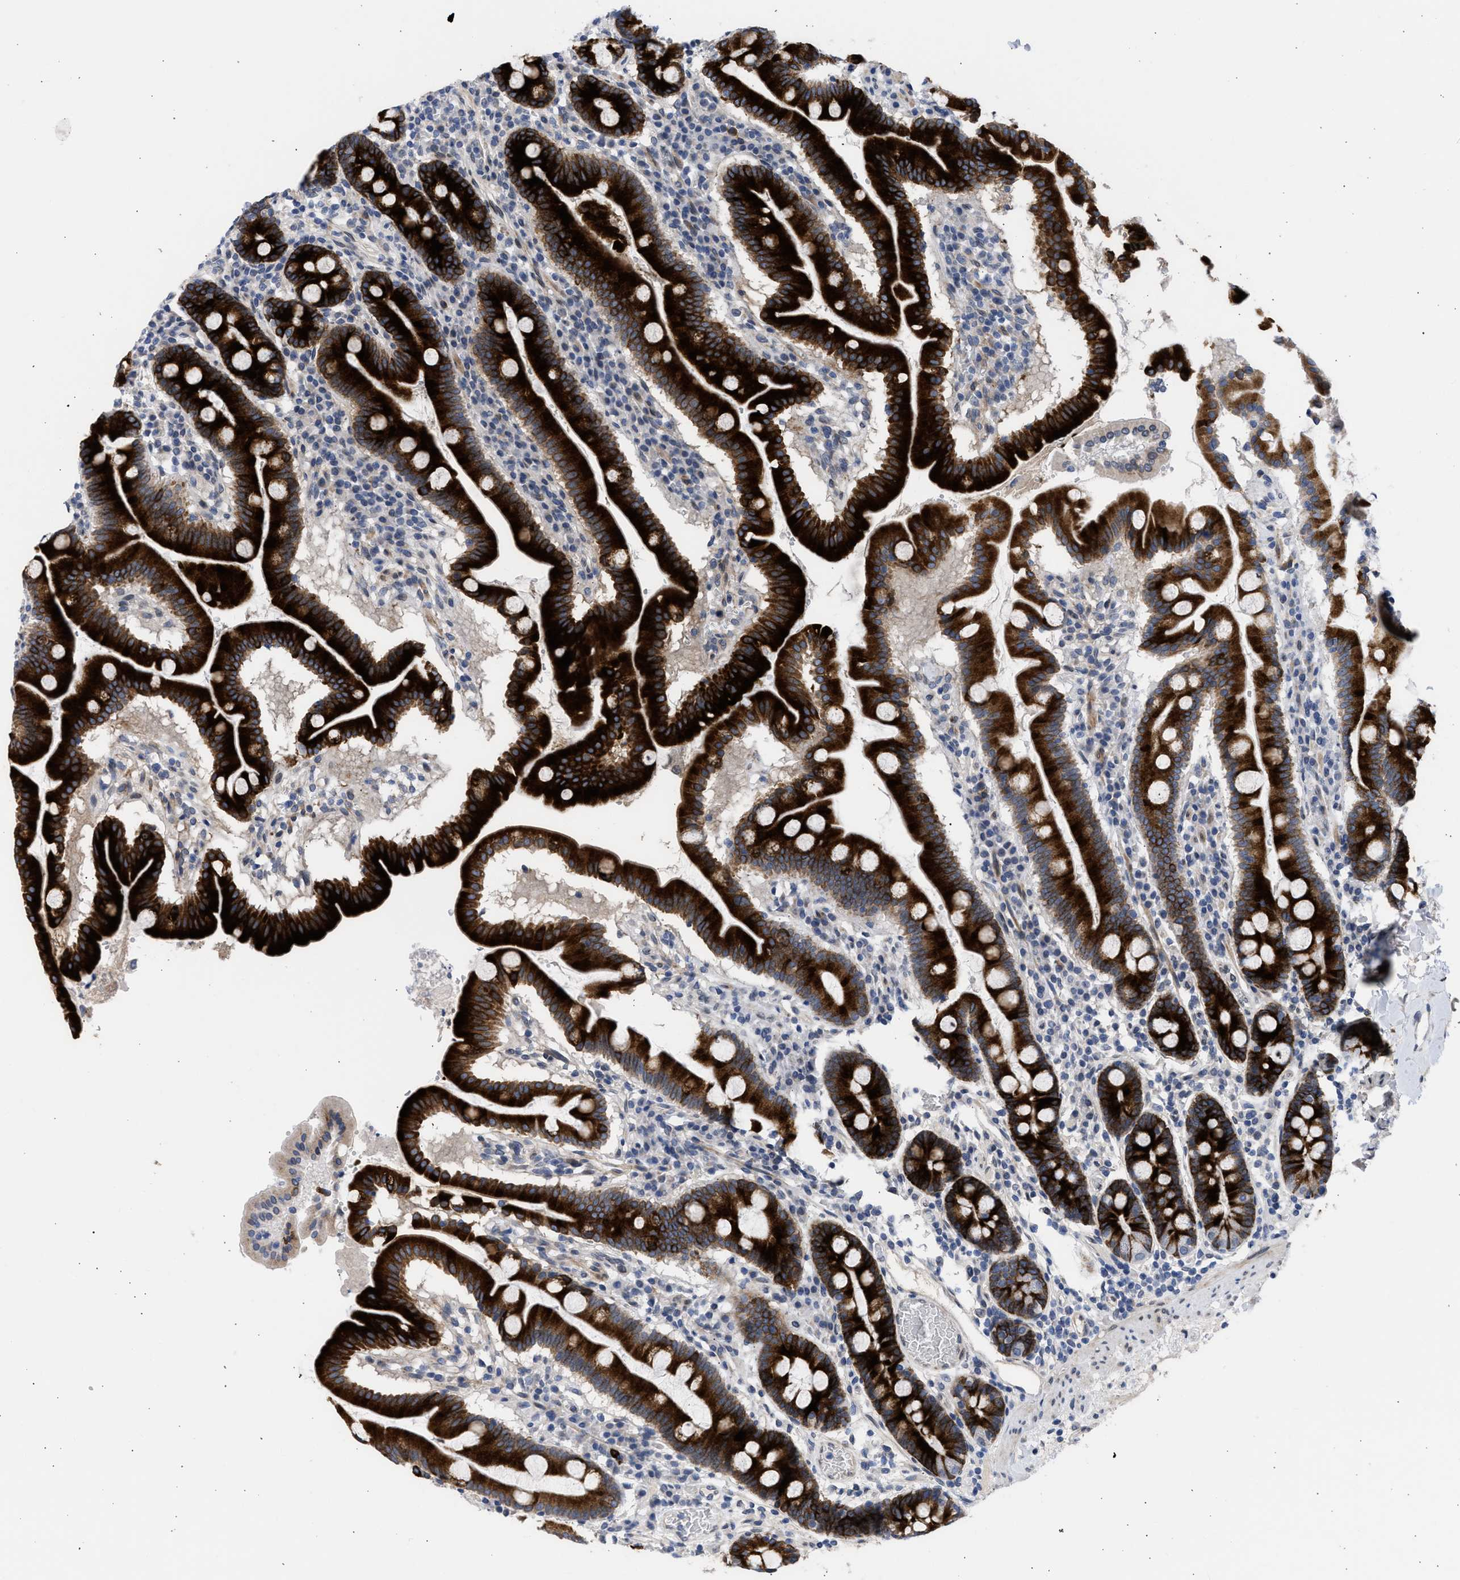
{"staining": {"intensity": "strong", "quantity": ">75%", "location": "cytoplasmic/membranous"}, "tissue": "duodenum", "cell_type": "Glandular cells", "image_type": "normal", "snomed": [{"axis": "morphology", "description": "Normal tissue, NOS"}, {"axis": "topography", "description": "Duodenum"}], "caption": "This photomicrograph displays immunohistochemistry staining of benign human duodenum, with high strong cytoplasmic/membranous staining in approximately >75% of glandular cells.", "gene": "NUP35", "patient": {"sex": "male", "age": 50}}